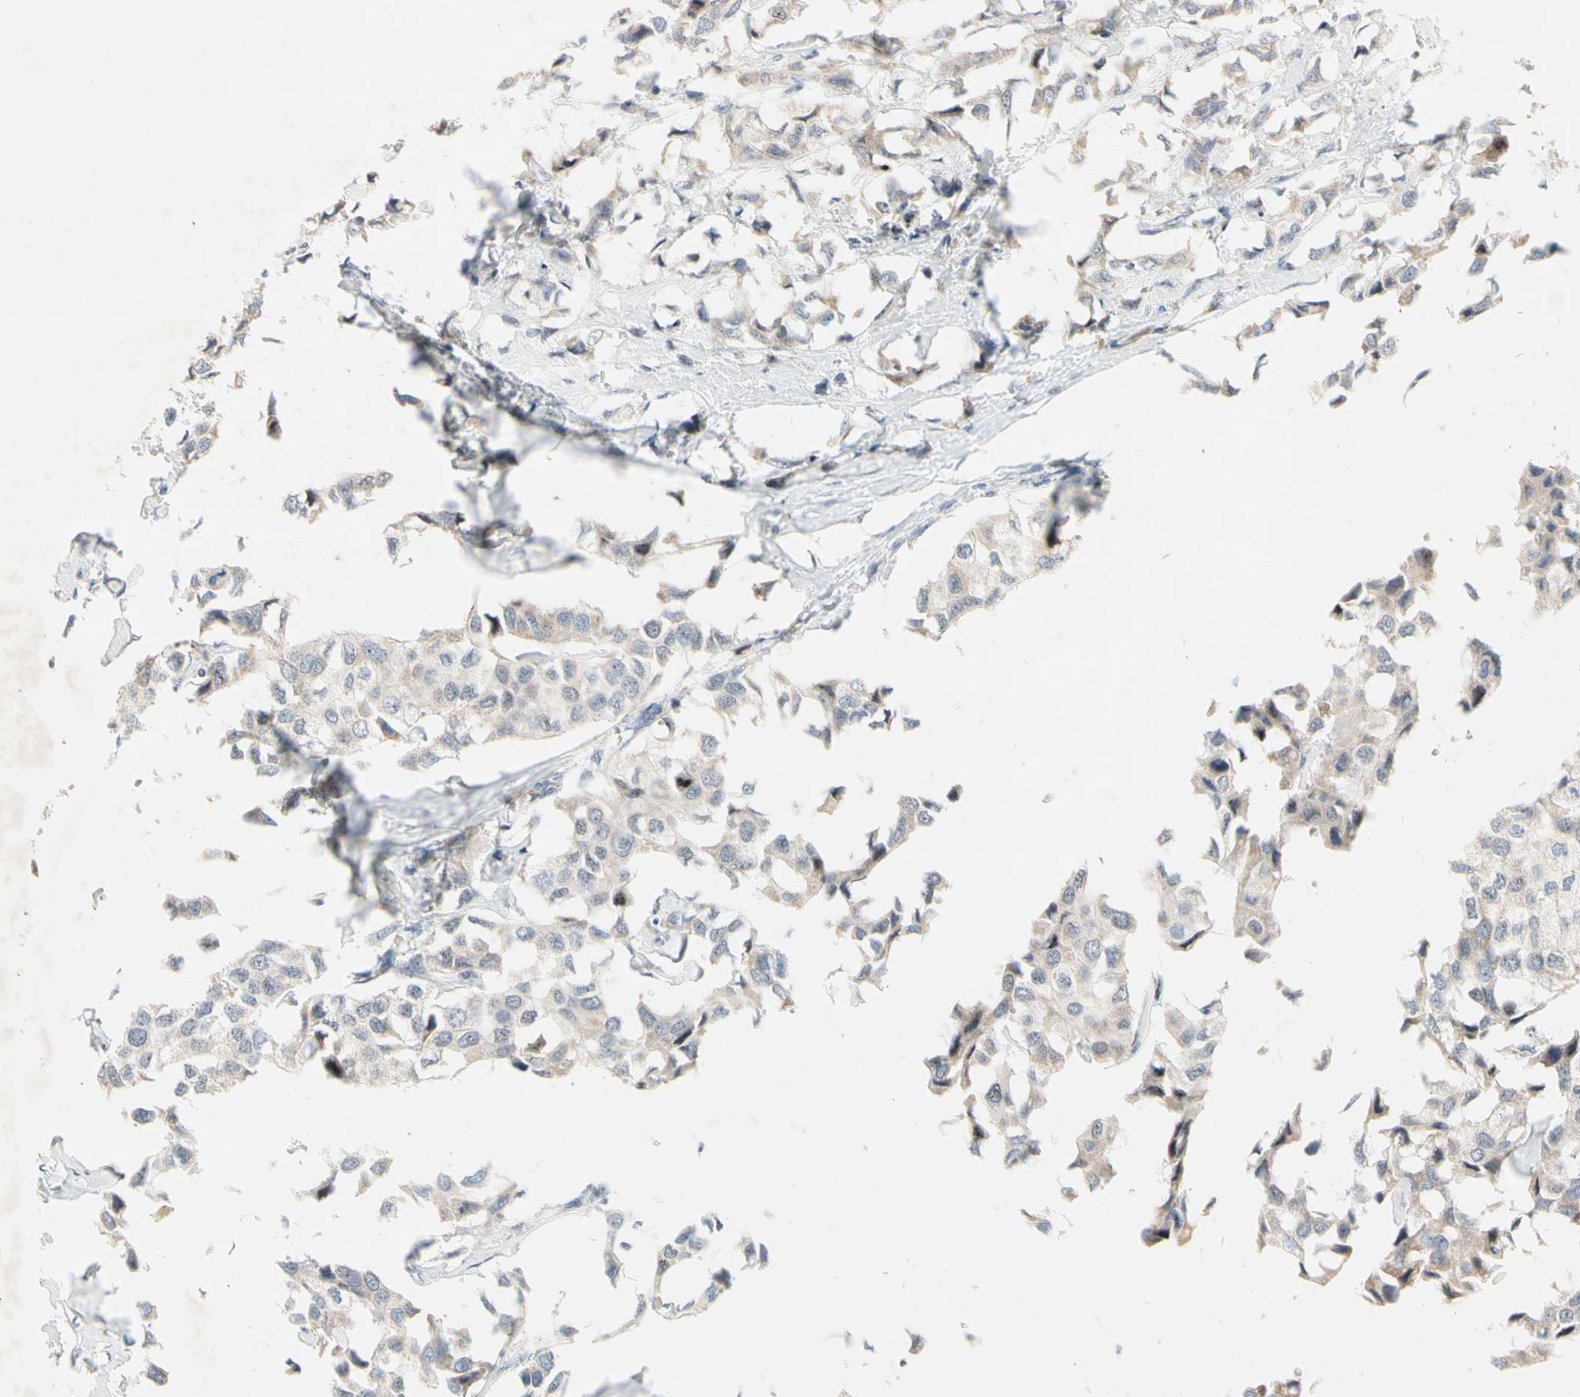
{"staining": {"intensity": "weak", "quantity": ">75%", "location": "cytoplasmic/membranous"}, "tissue": "breast cancer", "cell_type": "Tumor cells", "image_type": "cancer", "snomed": [{"axis": "morphology", "description": "Duct carcinoma"}, {"axis": "topography", "description": "Breast"}], "caption": "Protein analysis of breast invasive ductal carcinoma tissue shows weak cytoplasmic/membranous expression in about >75% of tumor cells.", "gene": "MARK1", "patient": {"sex": "female", "age": 80}}